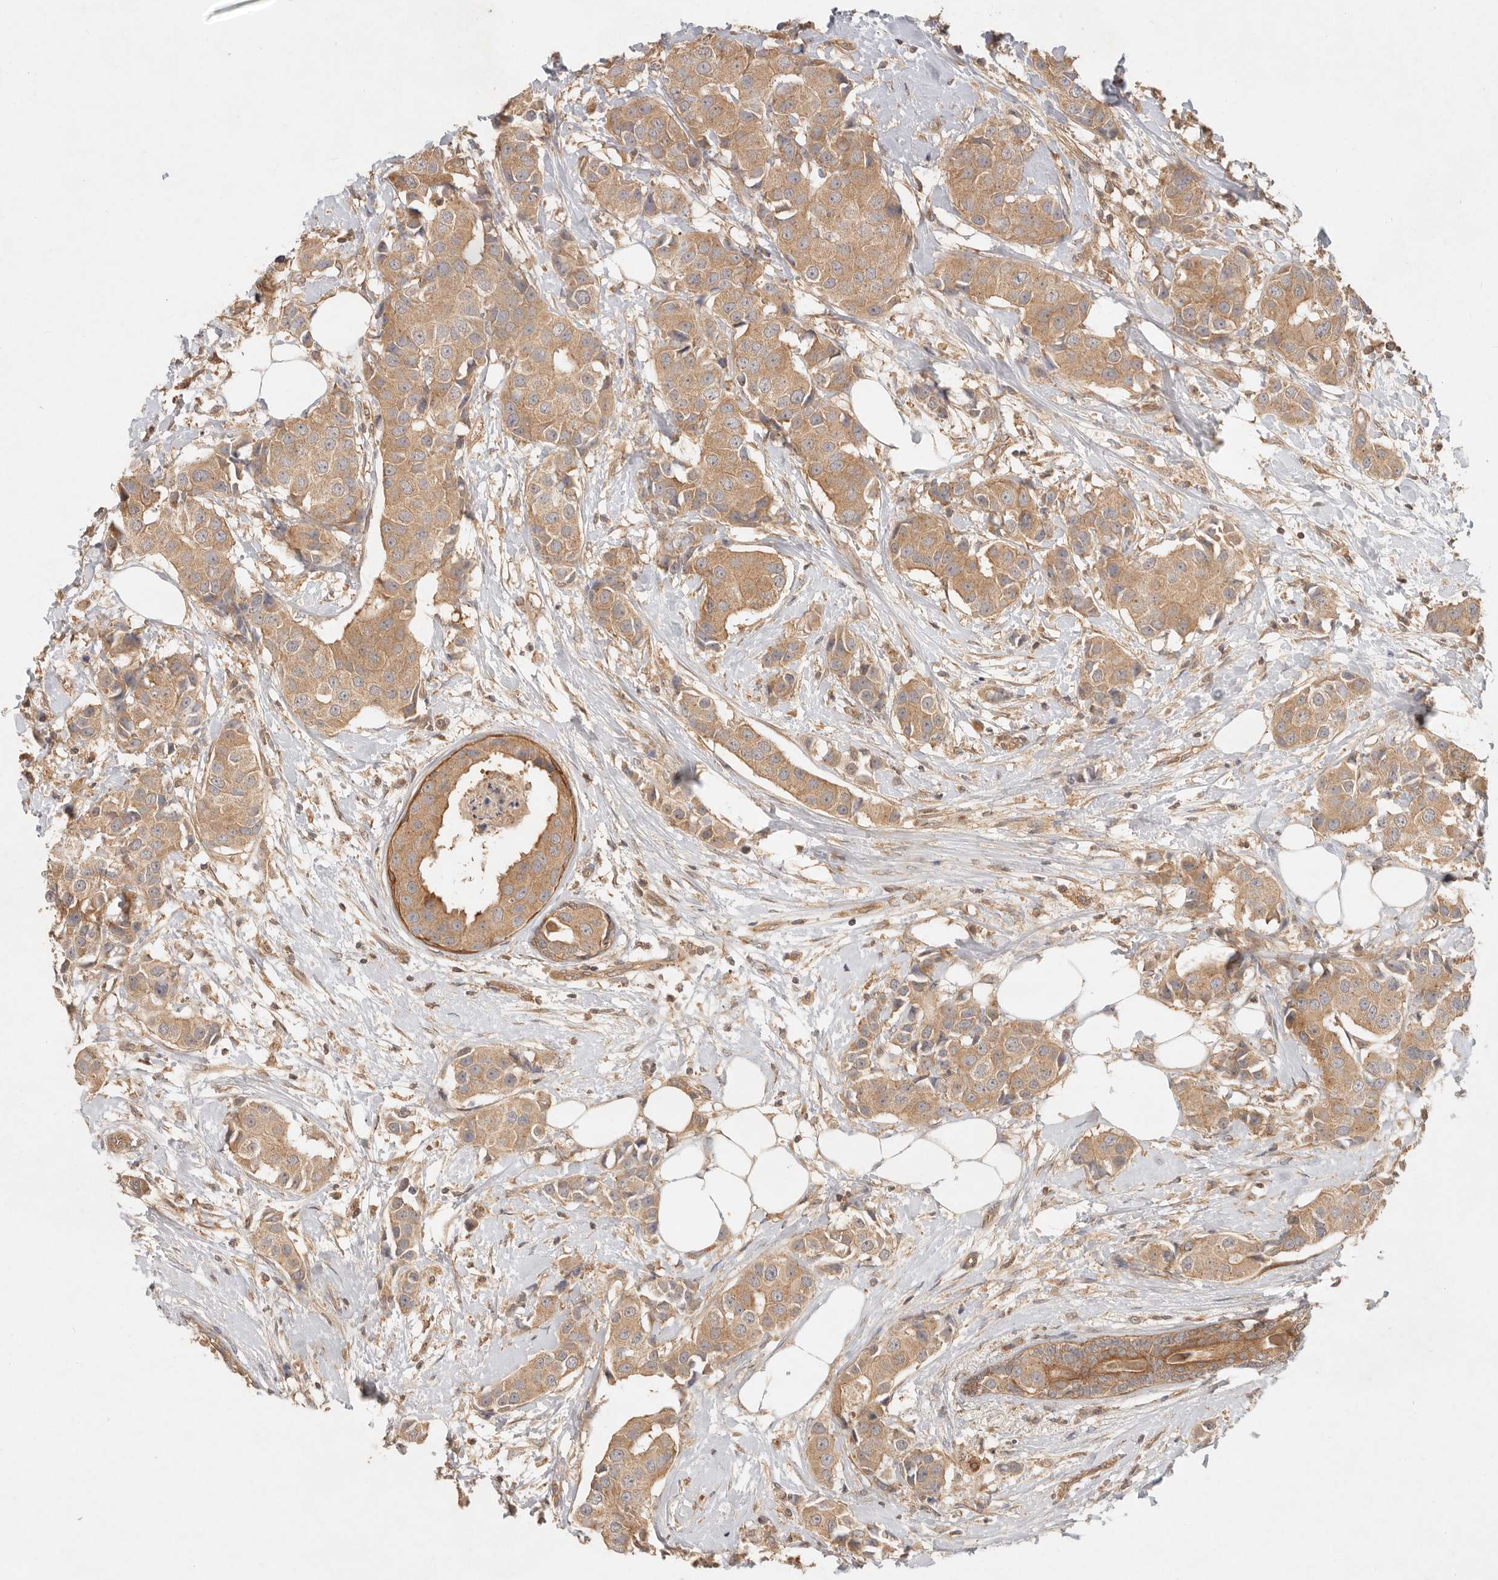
{"staining": {"intensity": "moderate", "quantity": ">75%", "location": "cytoplasmic/membranous"}, "tissue": "breast cancer", "cell_type": "Tumor cells", "image_type": "cancer", "snomed": [{"axis": "morphology", "description": "Normal tissue, NOS"}, {"axis": "morphology", "description": "Duct carcinoma"}, {"axis": "topography", "description": "Breast"}], "caption": "Human invasive ductal carcinoma (breast) stained with a brown dye exhibits moderate cytoplasmic/membranous positive positivity in about >75% of tumor cells.", "gene": "HECTD3", "patient": {"sex": "female", "age": 39}}